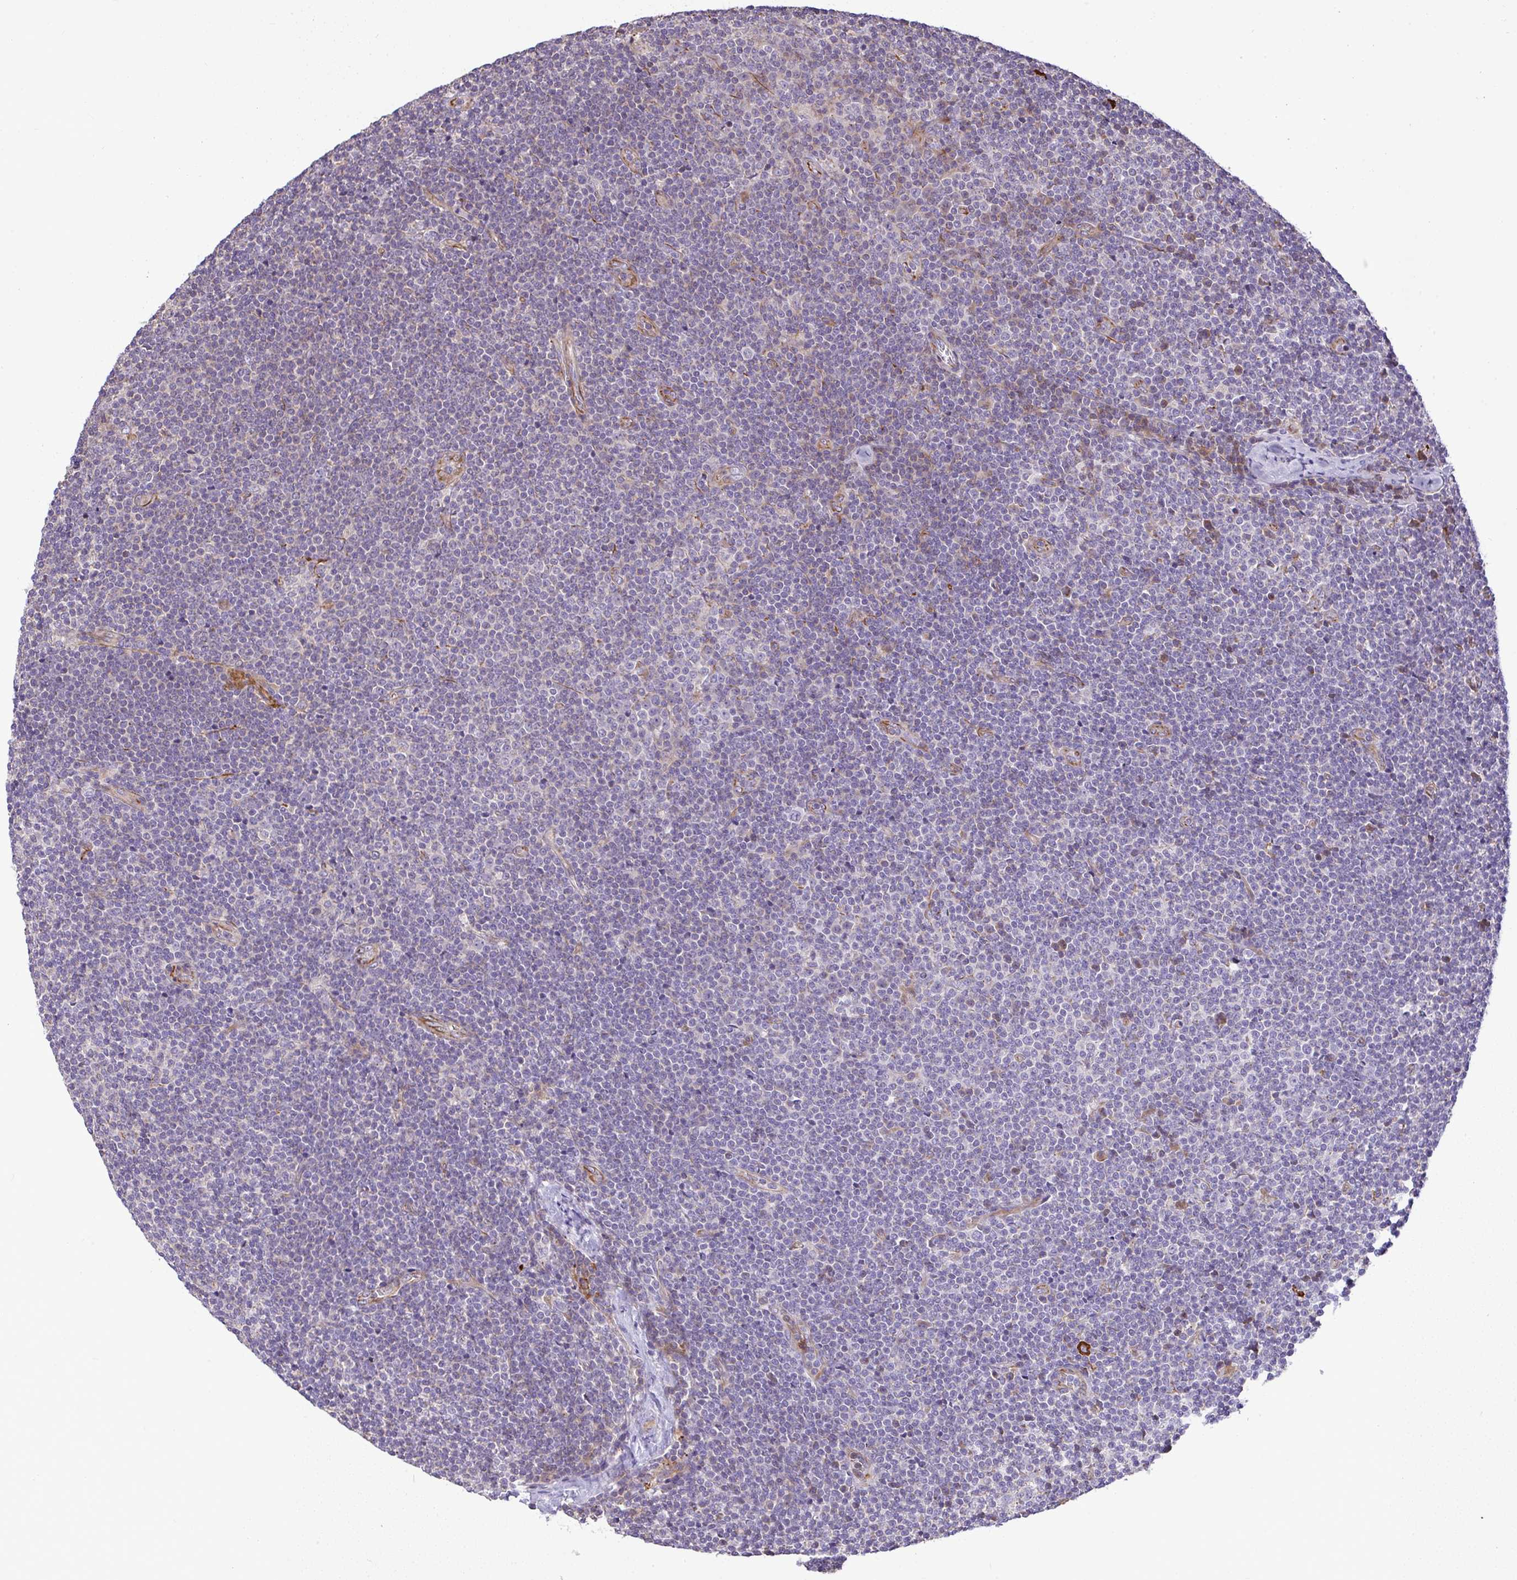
{"staining": {"intensity": "negative", "quantity": "none", "location": "none"}, "tissue": "lymphoma", "cell_type": "Tumor cells", "image_type": "cancer", "snomed": [{"axis": "morphology", "description": "Malignant lymphoma, non-Hodgkin's type, Low grade"}, {"axis": "topography", "description": "Lymph node"}], "caption": "Immunohistochemistry histopathology image of neoplastic tissue: human low-grade malignant lymphoma, non-Hodgkin's type stained with DAB reveals no significant protein staining in tumor cells.", "gene": "GRID2", "patient": {"sex": "male", "age": 48}}